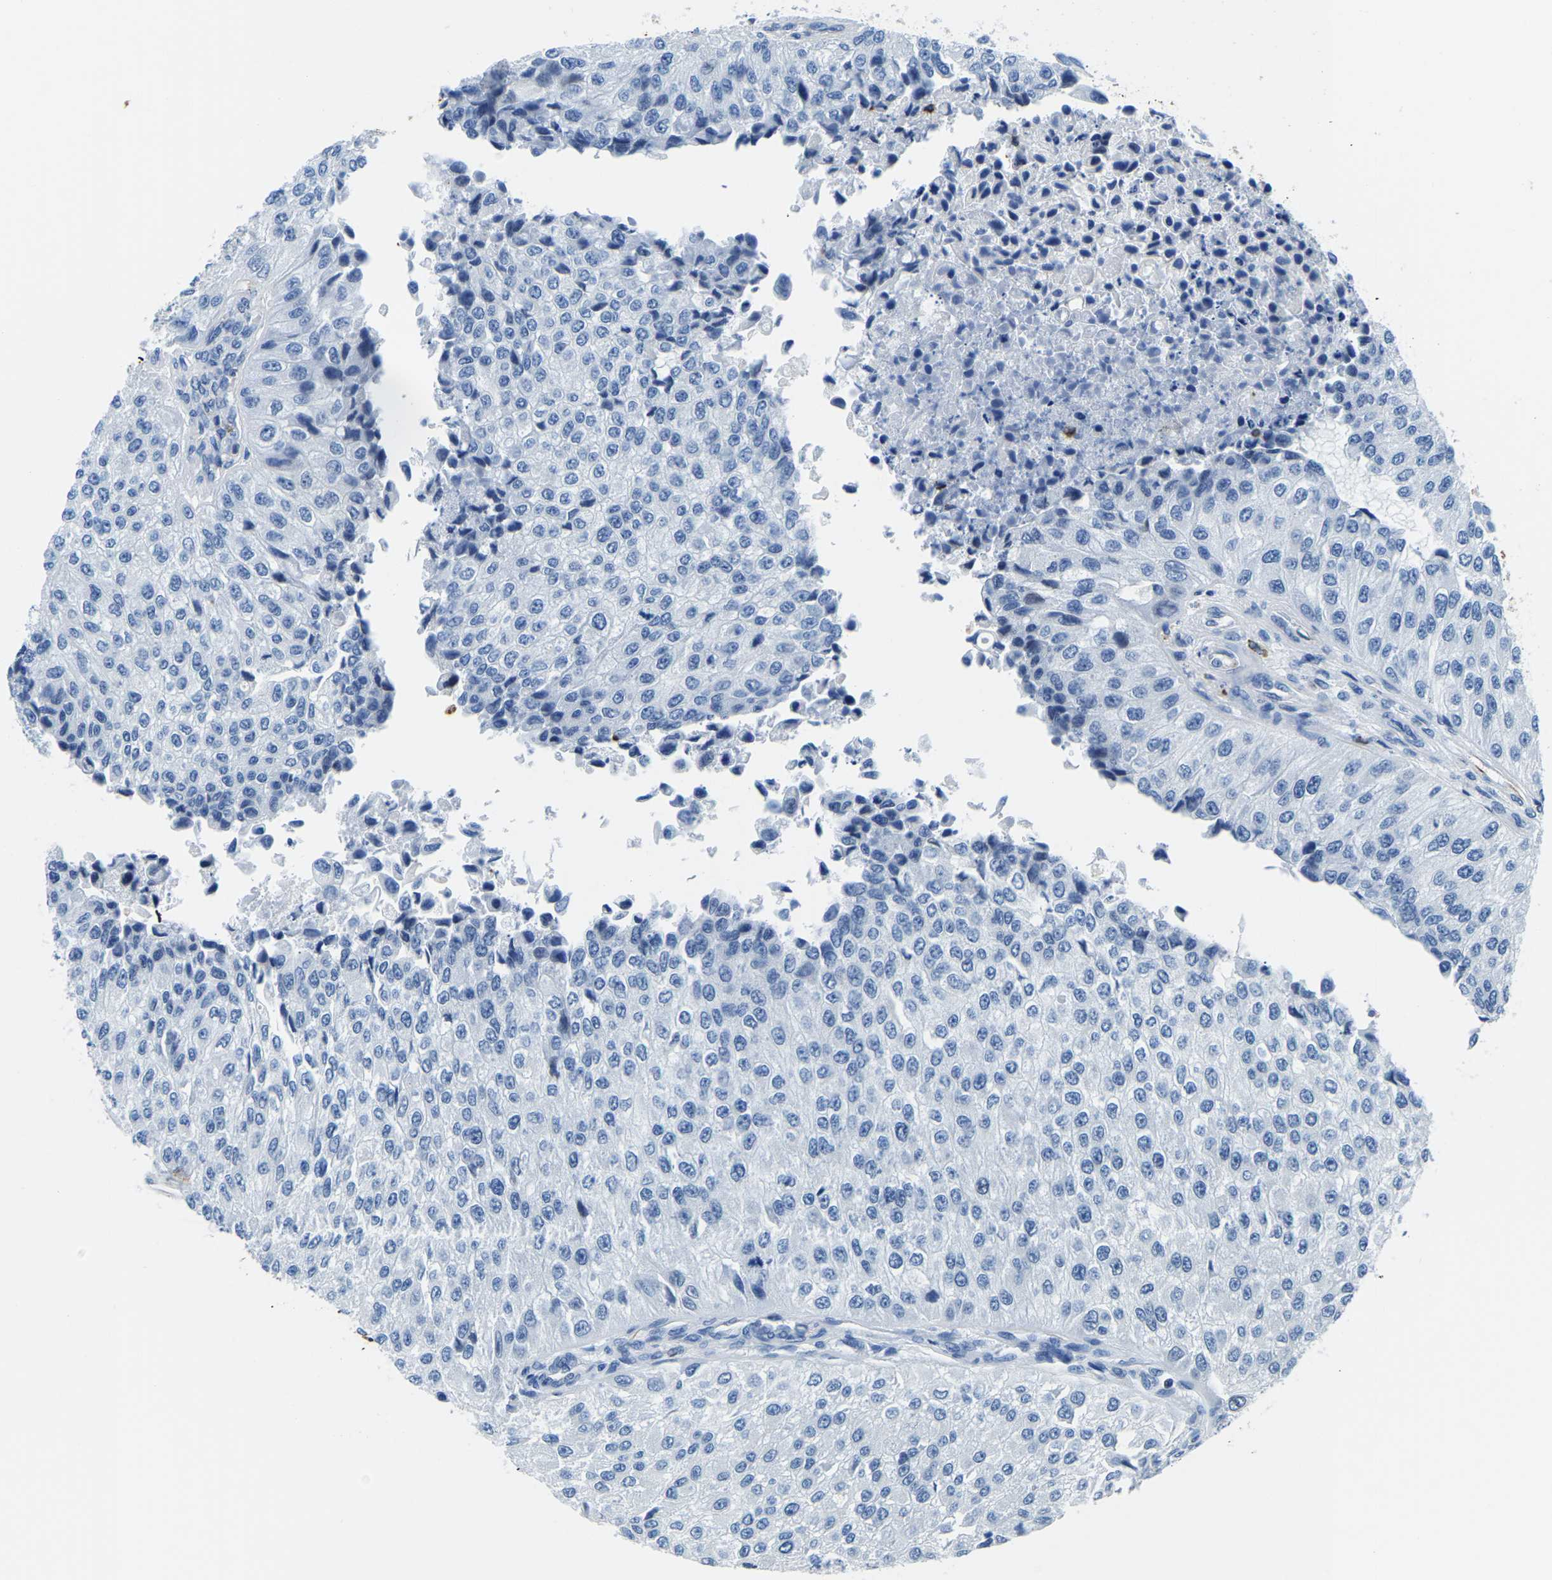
{"staining": {"intensity": "negative", "quantity": "none", "location": "none"}, "tissue": "urothelial cancer", "cell_type": "Tumor cells", "image_type": "cancer", "snomed": [{"axis": "morphology", "description": "Urothelial carcinoma, High grade"}, {"axis": "topography", "description": "Kidney"}, {"axis": "topography", "description": "Urinary bladder"}], "caption": "Micrograph shows no protein positivity in tumor cells of urothelial carcinoma (high-grade) tissue. (IHC, brightfield microscopy, high magnification).", "gene": "MS4A3", "patient": {"sex": "male", "age": 77}}